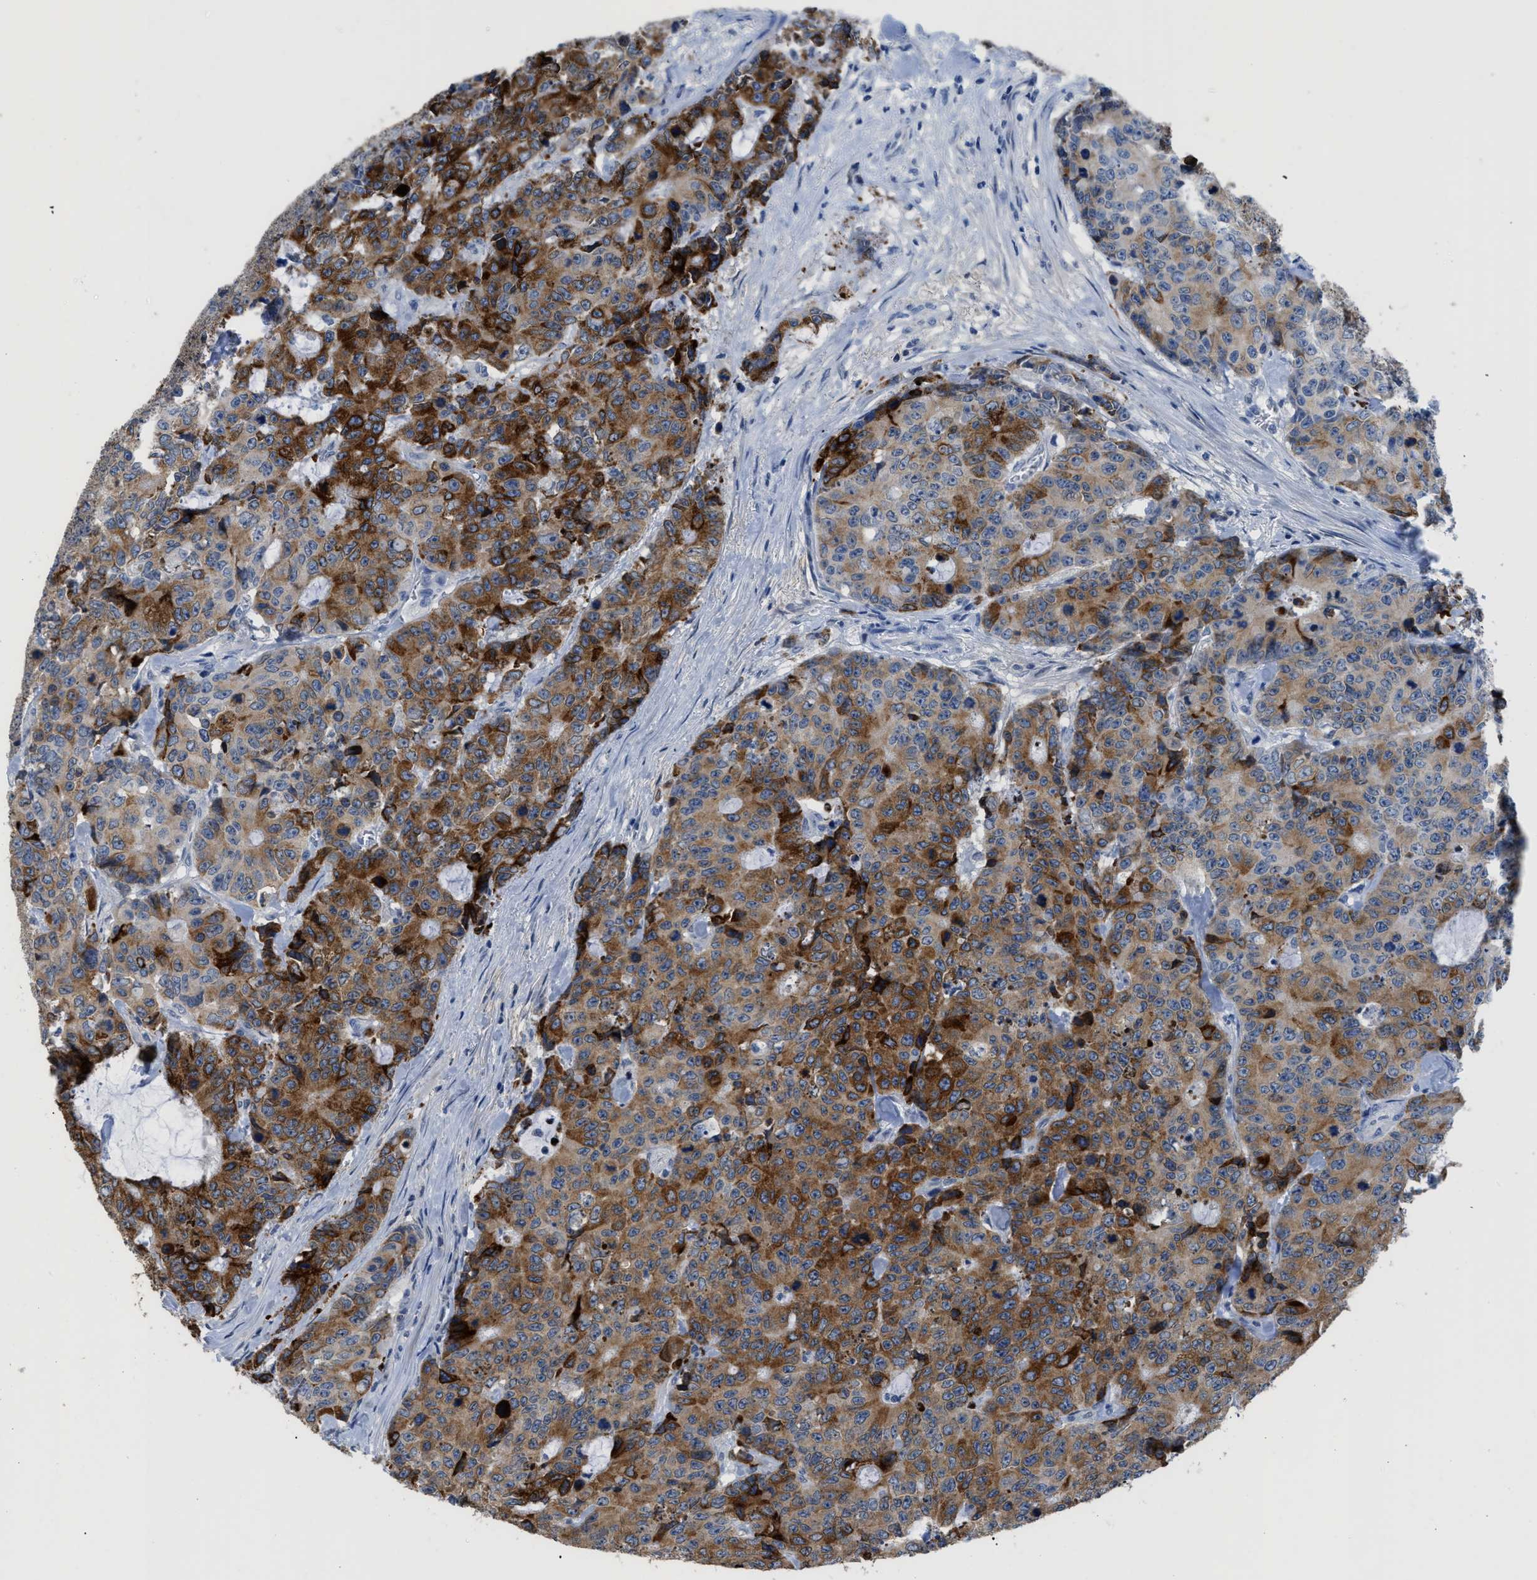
{"staining": {"intensity": "strong", "quantity": "25%-75%", "location": "cytoplasmic/membranous"}, "tissue": "colorectal cancer", "cell_type": "Tumor cells", "image_type": "cancer", "snomed": [{"axis": "morphology", "description": "Adenocarcinoma, NOS"}, {"axis": "topography", "description": "Colon"}], "caption": "Colorectal adenocarcinoma stained with a brown dye exhibits strong cytoplasmic/membranous positive positivity in about 25%-75% of tumor cells.", "gene": "OR9K2", "patient": {"sex": "female", "age": 86}}